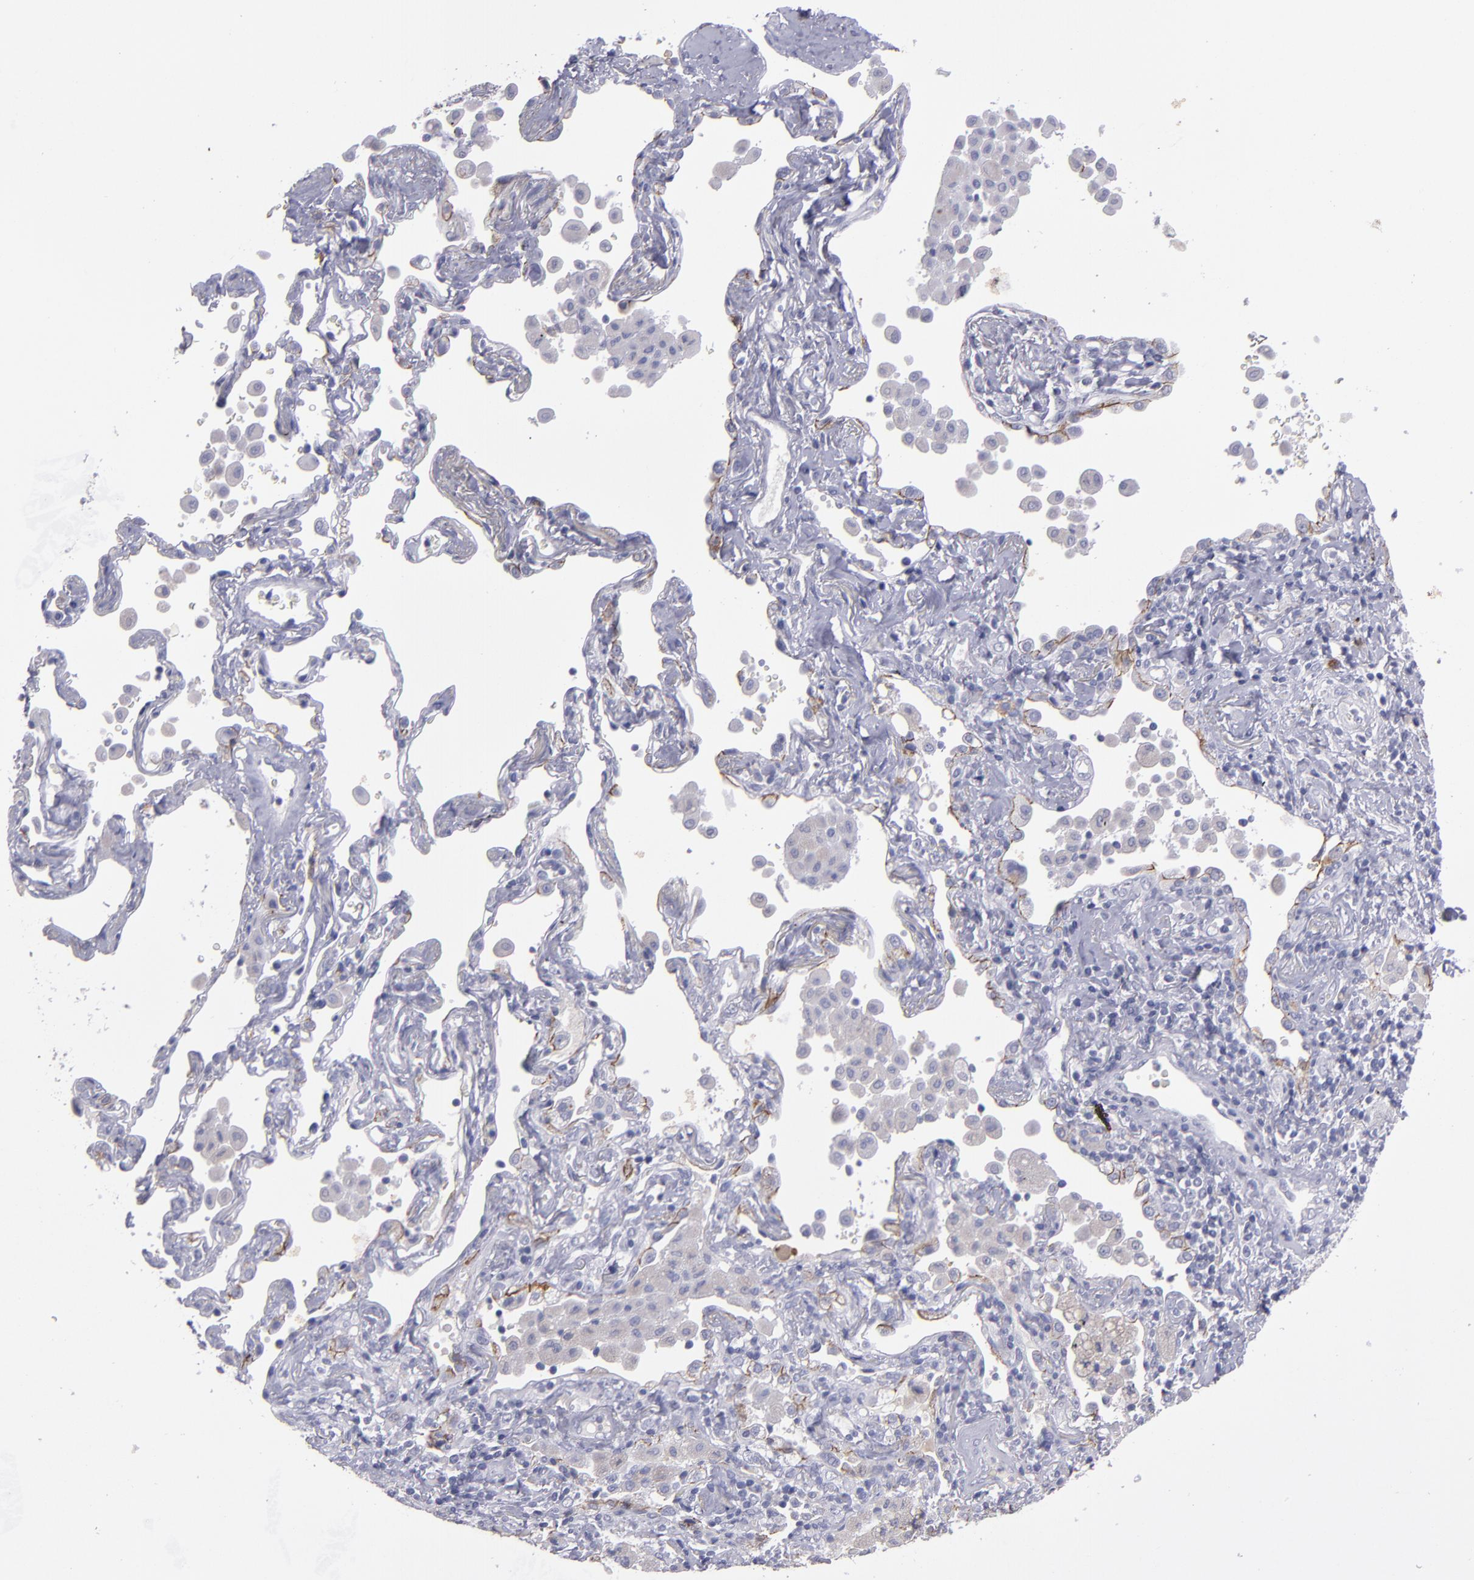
{"staining": {"intensity": "weak", "quantity": "25%-75%", "location": "cytoplasmic/membranous"}, "tissue": "lung cancer", "cell_type": "Tumor cells", "image_type": "cancer", "snomed": [{"axis": "morphology", "description": "Squamous cell carcinoma, NOS"}, {"axis": "topography", "description": "Lung"}], "caption": "This histopathology image exhibits immunohistochemistry staining of lung cancer, with low weak cytoplasmic/membranous positivity in about 25%-75% of tumor cells.", "gene": "CDH3", "patient": {"sex": "female", "age": 67}}